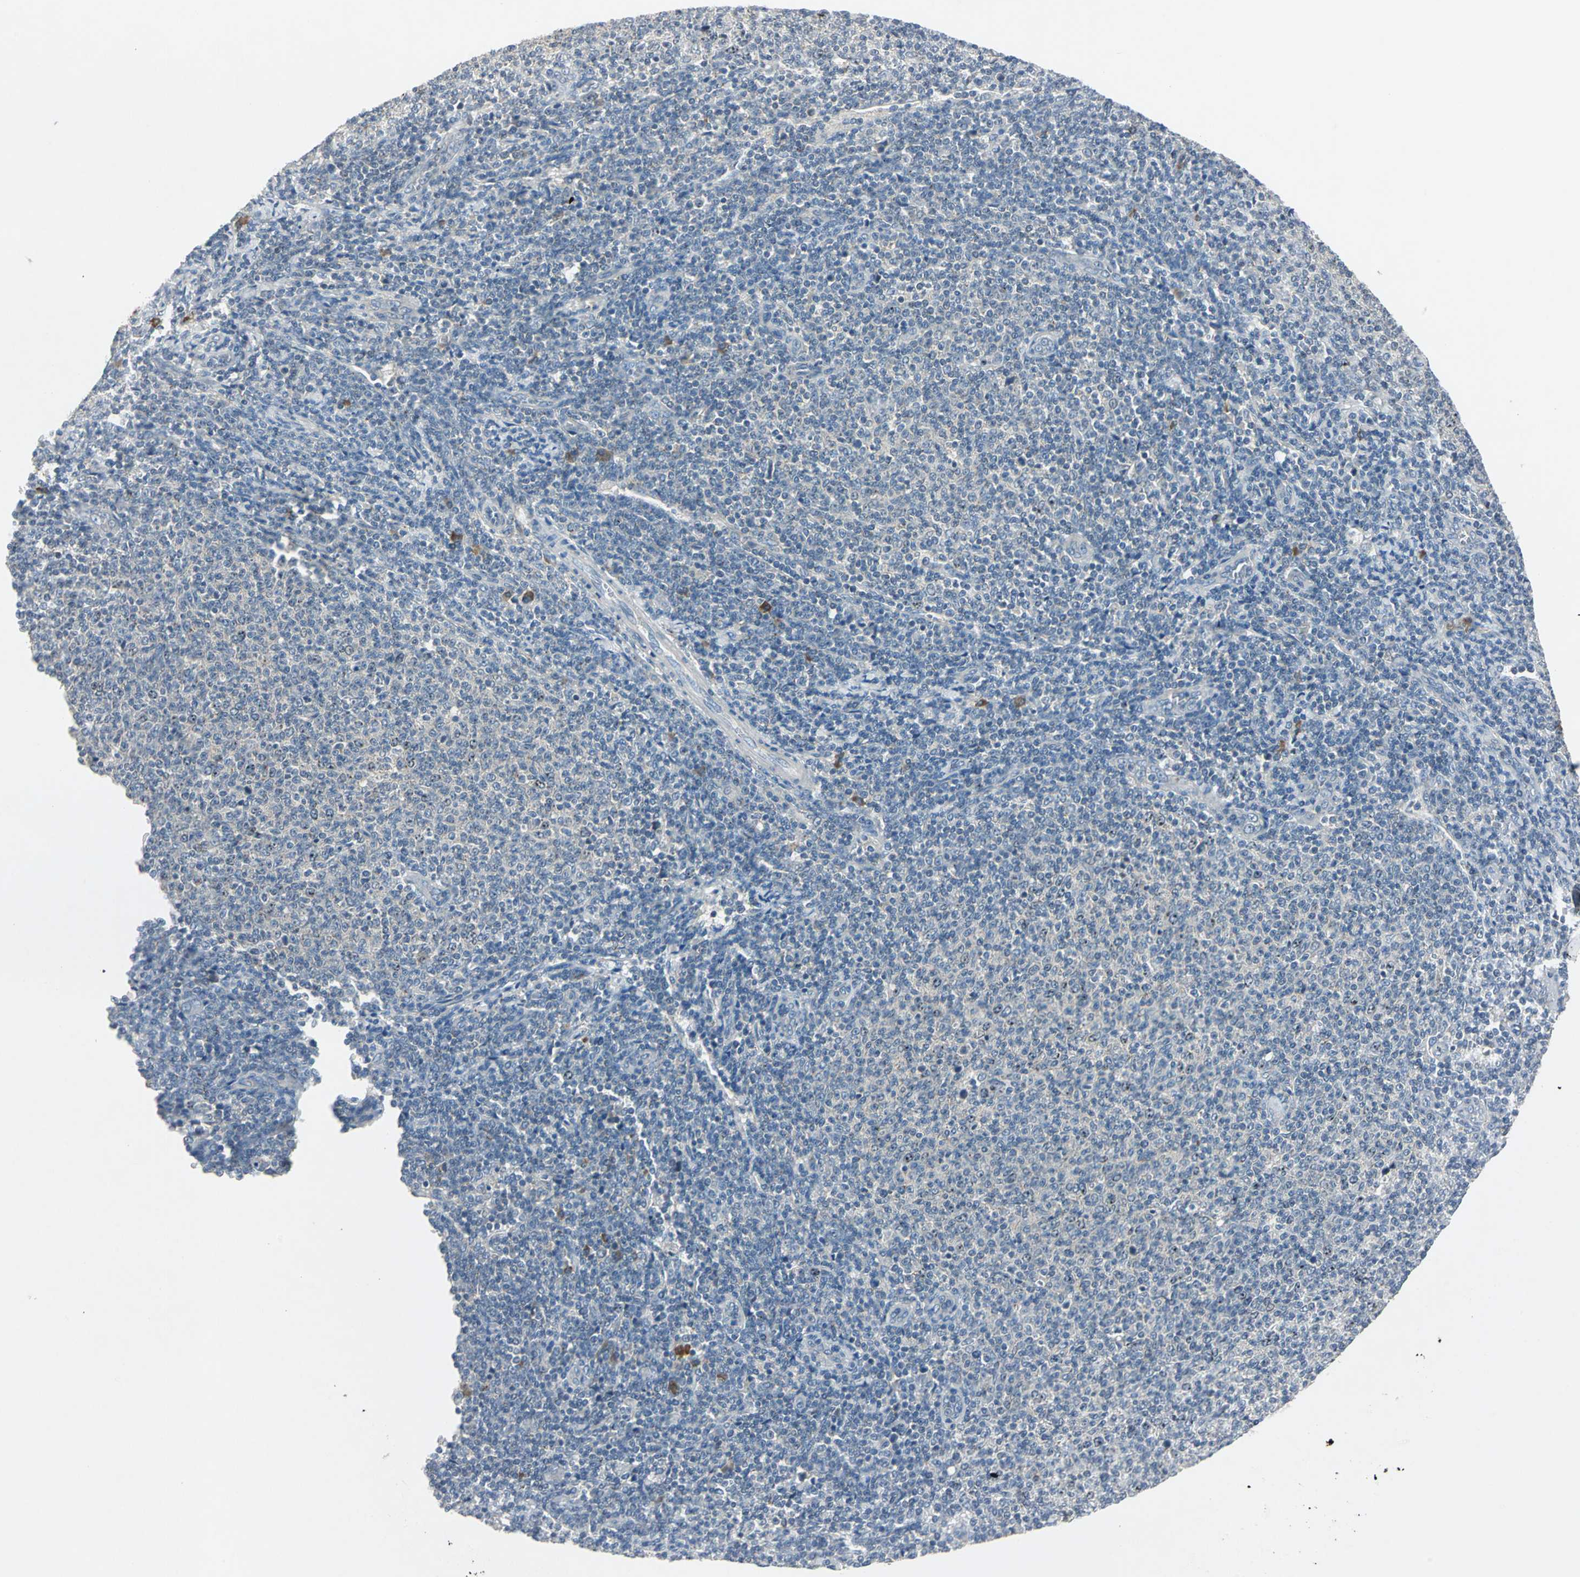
{"staining": {"intensity": "negative", "quantity": "none", "location": "none"}, "tissue": "lymphoma", "cell_type": "Tumor cells", "image_type": "cancer", "snomed": [{"axis": "morphology", "description": "Malignant lymphoma, non-Hodgkin's type, Low grade"}, {"axis": "topography", "description": "Lymph node"}], "caption": "This is an immunohistochemistry micrograph of human lymphoma. There is no positivity in tumor cells.", "gene": "SLC2A13", "patient": {"sex": "male", "age": 66}}